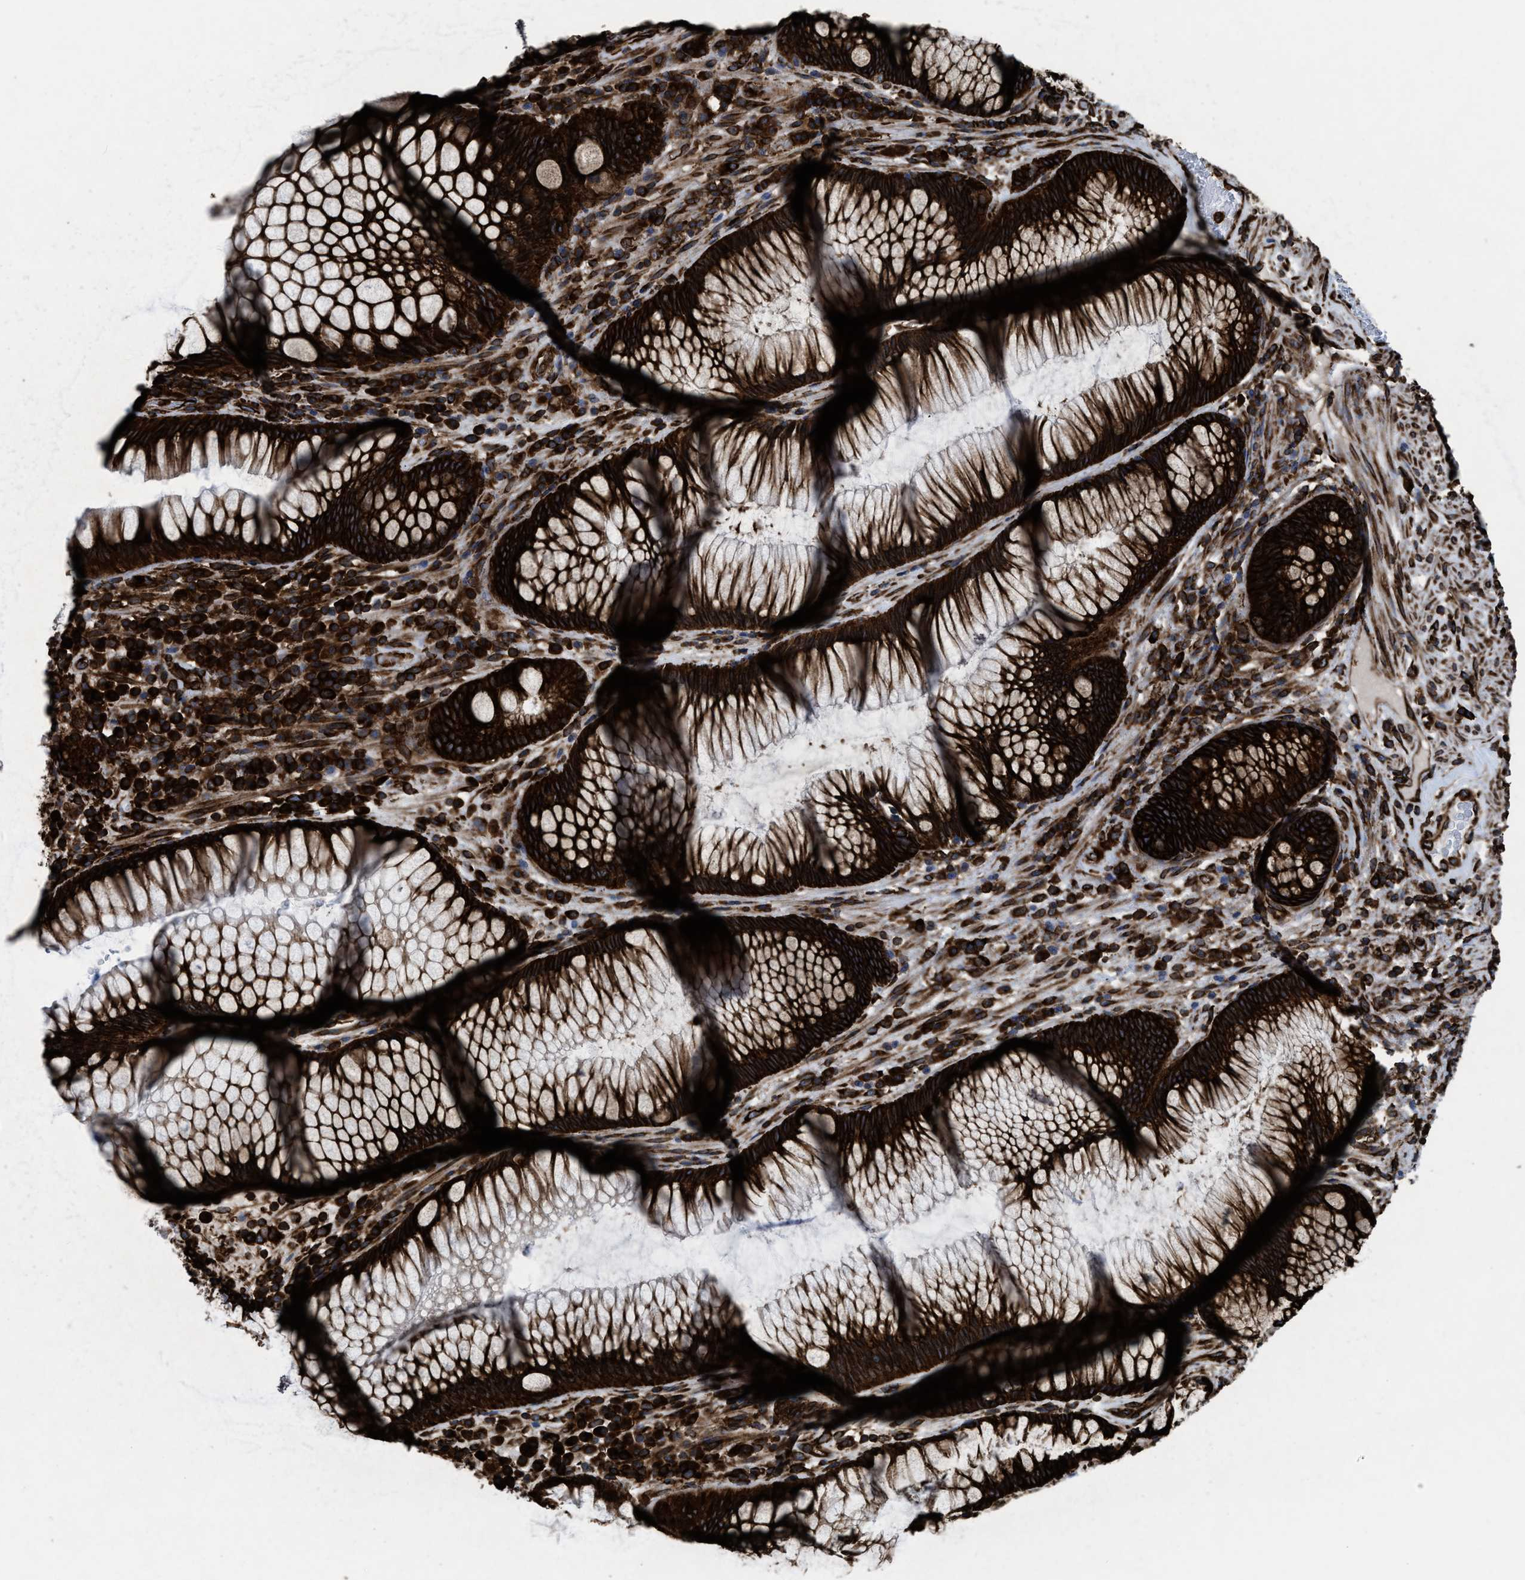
{"staining": {"intensity": "strong", "quantity": ">75%", "location": "cytoplasmic/membranous"}, "tissue": "rectum", "cell_type": "Glandular cells", "image_type": "normal", "snomed": [{"axis": "morphology", "description": "Normal tissue, NOS"}, {"axis": "topography", "description": "Rectum"}], "caption": "Protein staining shows strong cytoplasmic/membranous staining in about >75% of glandular cells in normal rectum.", "gene": "CAPRIN1", "patient": {"sex": "male", "age": 51}}